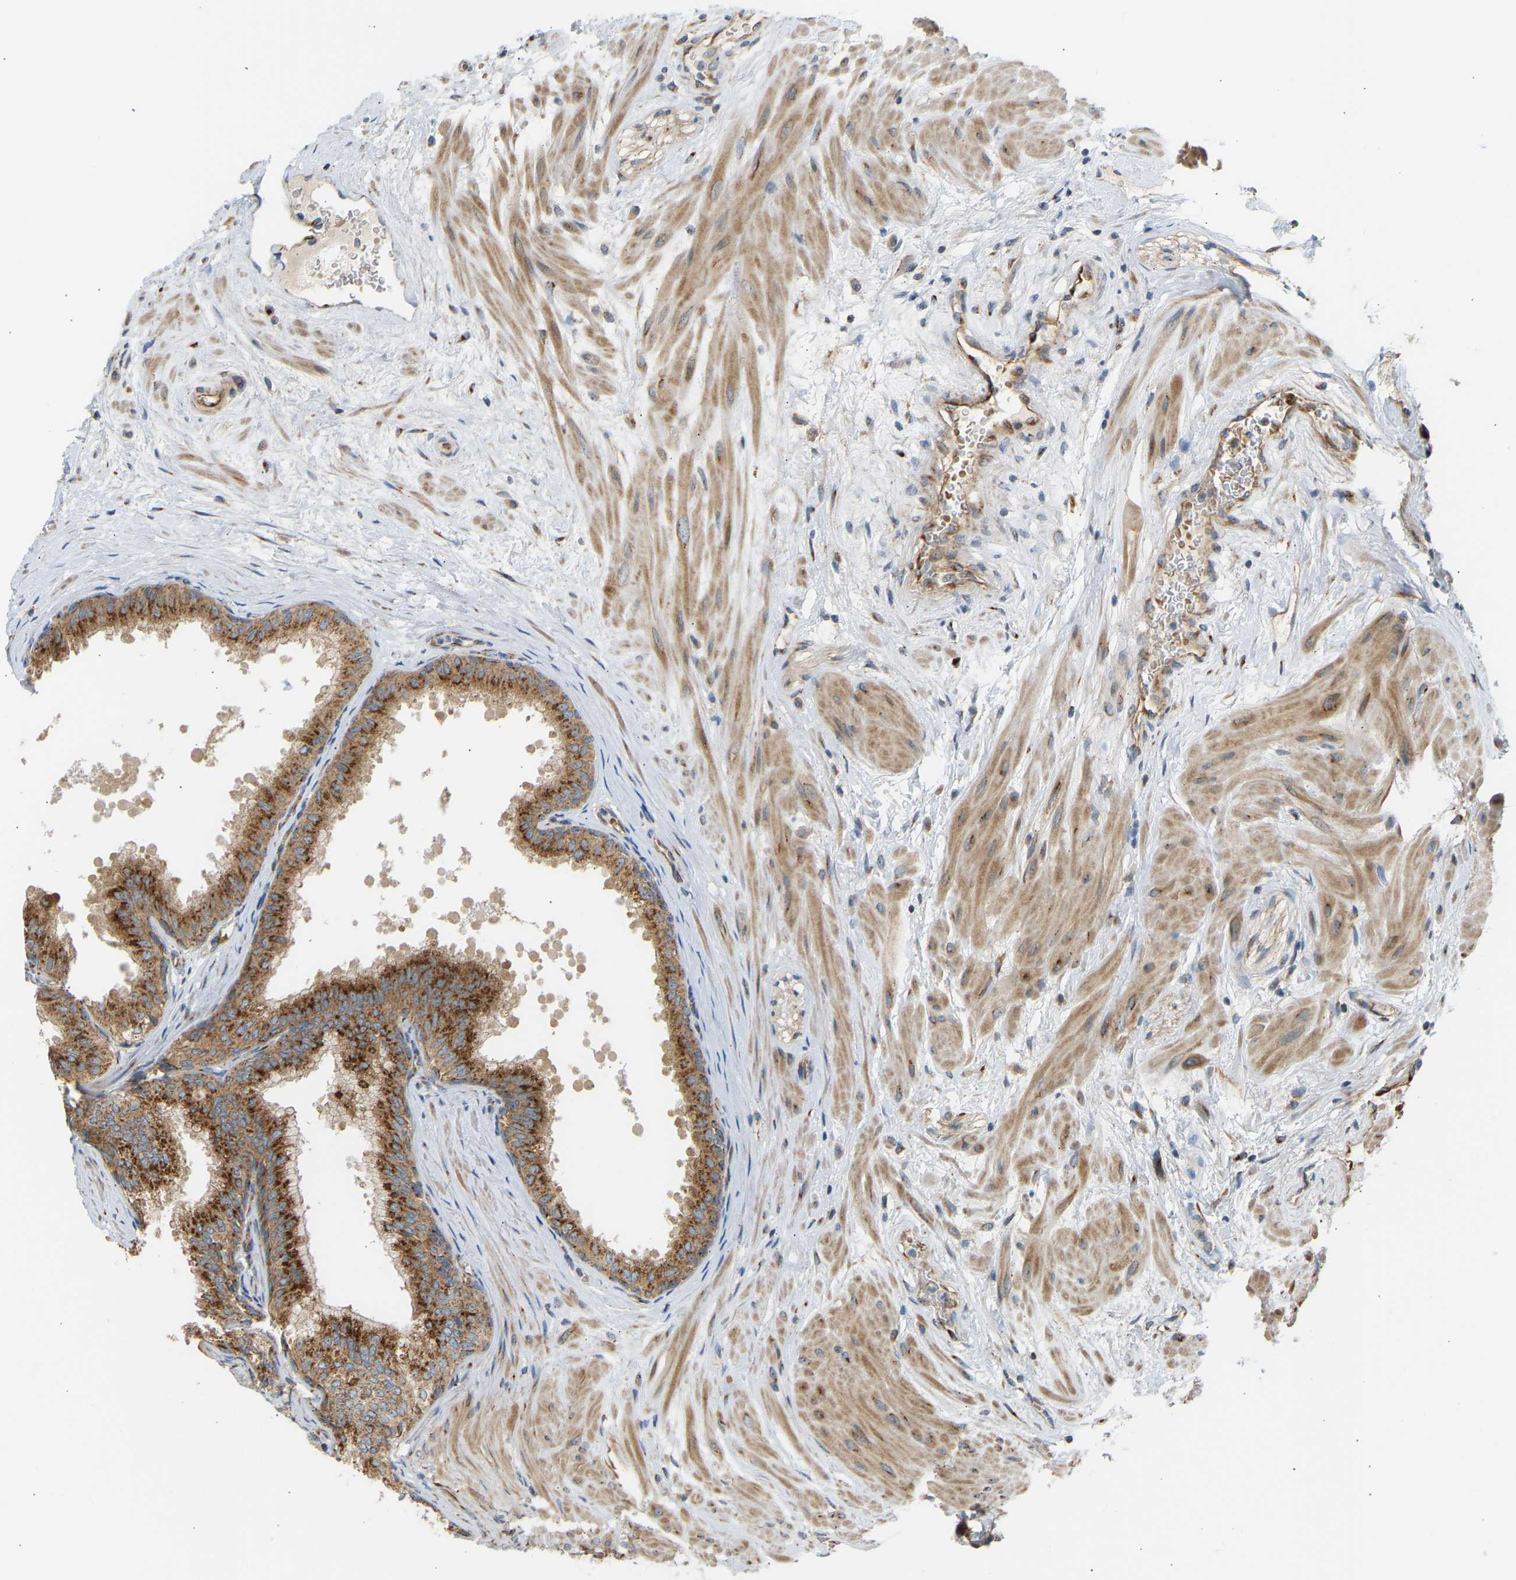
{"staining": {"intensity": "strong", "quantity": ">75%", "location": "cytoplasmic/membranous"}, "tissue": "seminal vesicle", "cell_type": "Glandular cells", "image_type": "normal", "snomed": [{"axis": "morphology", "description": "Normal tissue, NOS"}, {"axis": "topography", "description": "Prostate"}, {"axis": "topography", "description": "Seminal veicle"}], "caption": "Strong cytoplasmic/membranous expression for a protein is present in approximately >75% of glandular cells of unremarkable seminal vesicle using immunohistochemistry (IHC).", "gene": "YIPF2", "patient": {"sex": "male", "age": 60}}